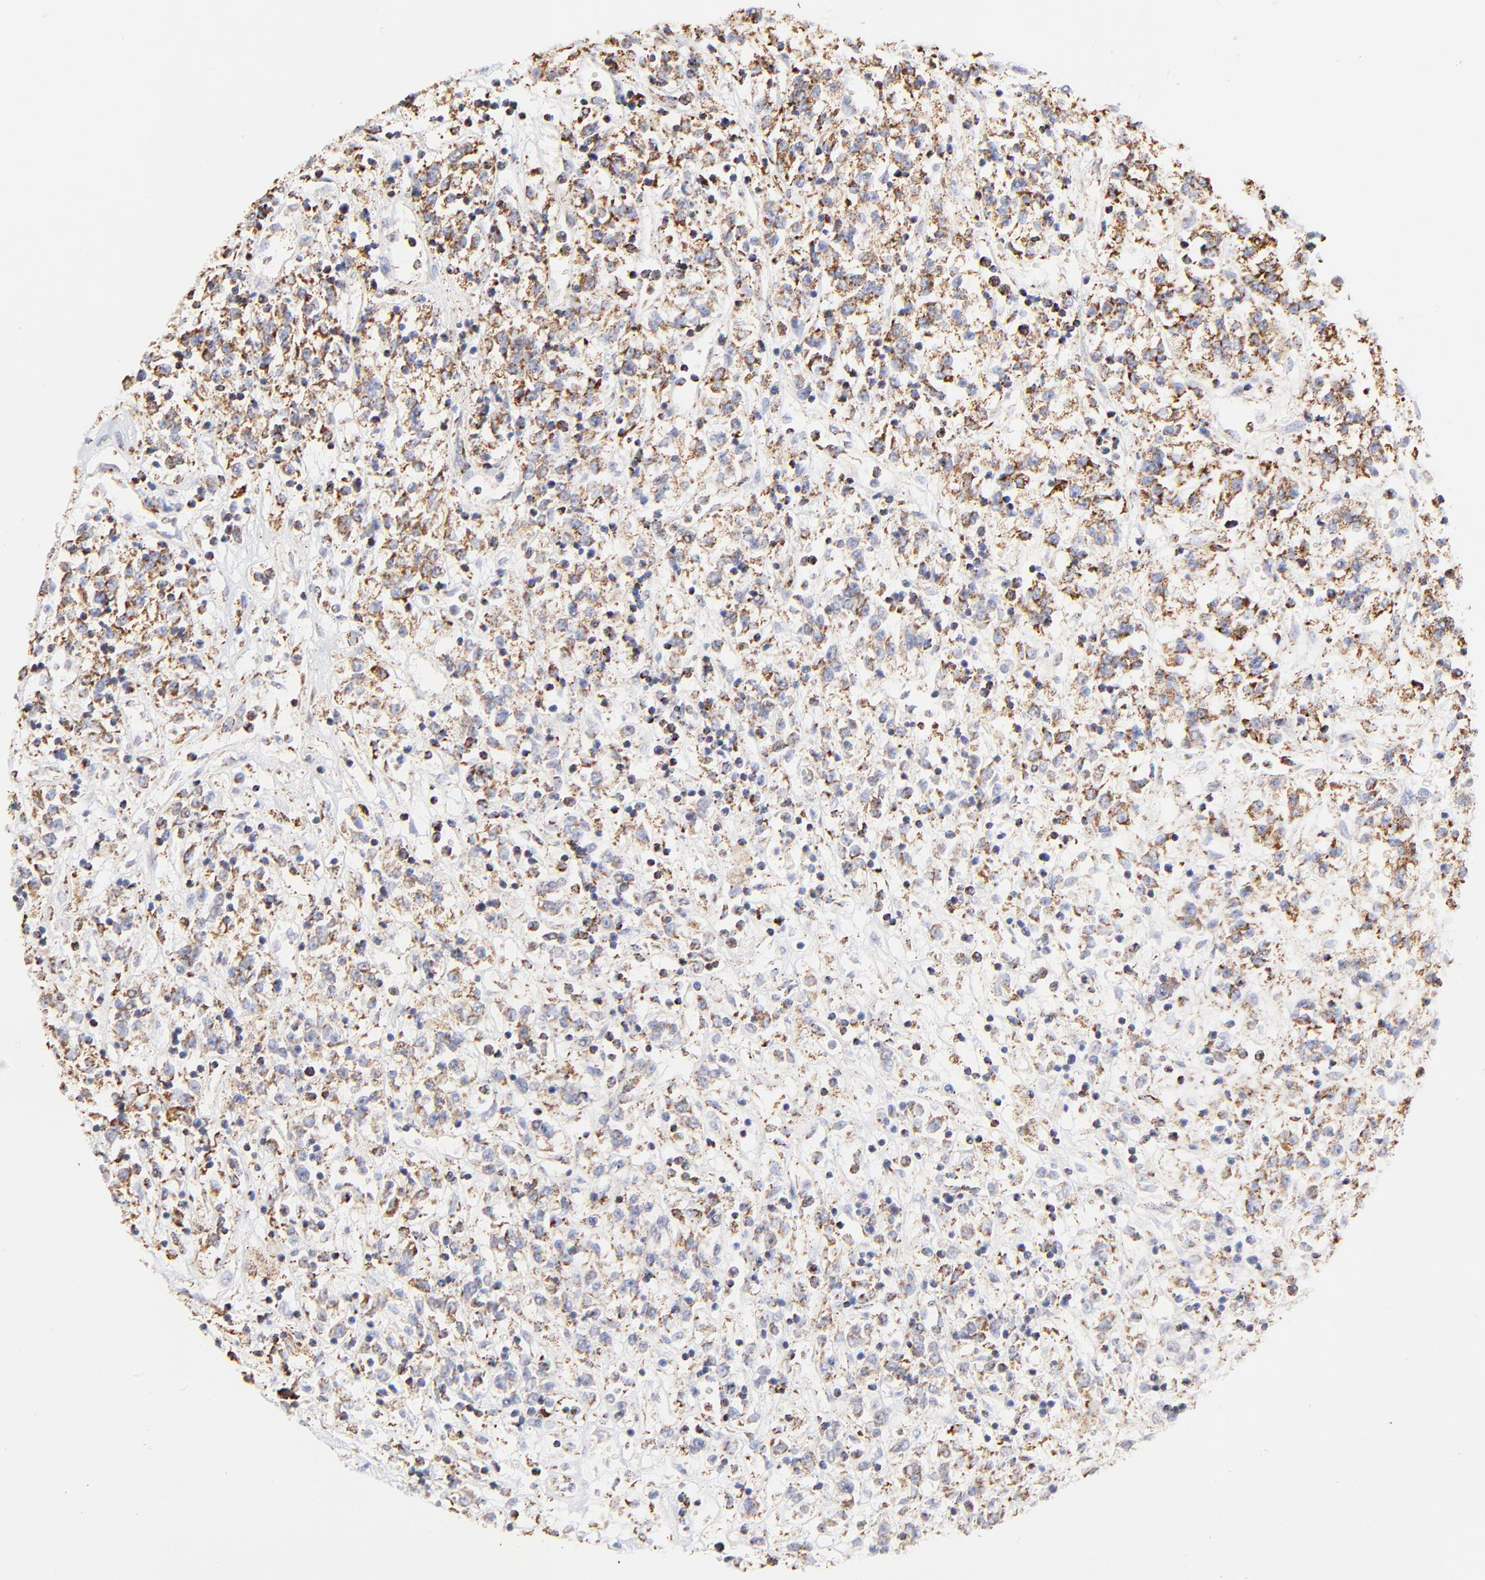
{"staining": {"intensity": "moderate", "quantity": ">75%", "location": "cytoplasmic/membranous"}, "tissue": "renal cancer", "cell_type": "Tumor cells", "image_type": "cancer", "snomed": [{"axis": "morphology", "description": "Adenocarcinoma, NOS"}, {"axis": "topography", "description": "Kidney"}], "caption": "Renal cancer (adenocarcinoma) stained with DAB immunohistochemistry displays medium levels of moderate cytoplasmic/membranous positivity in approximately >75% of tumor cells.", "gene": "COX4I1", "patient": {"sex": "female", "age": 76}}